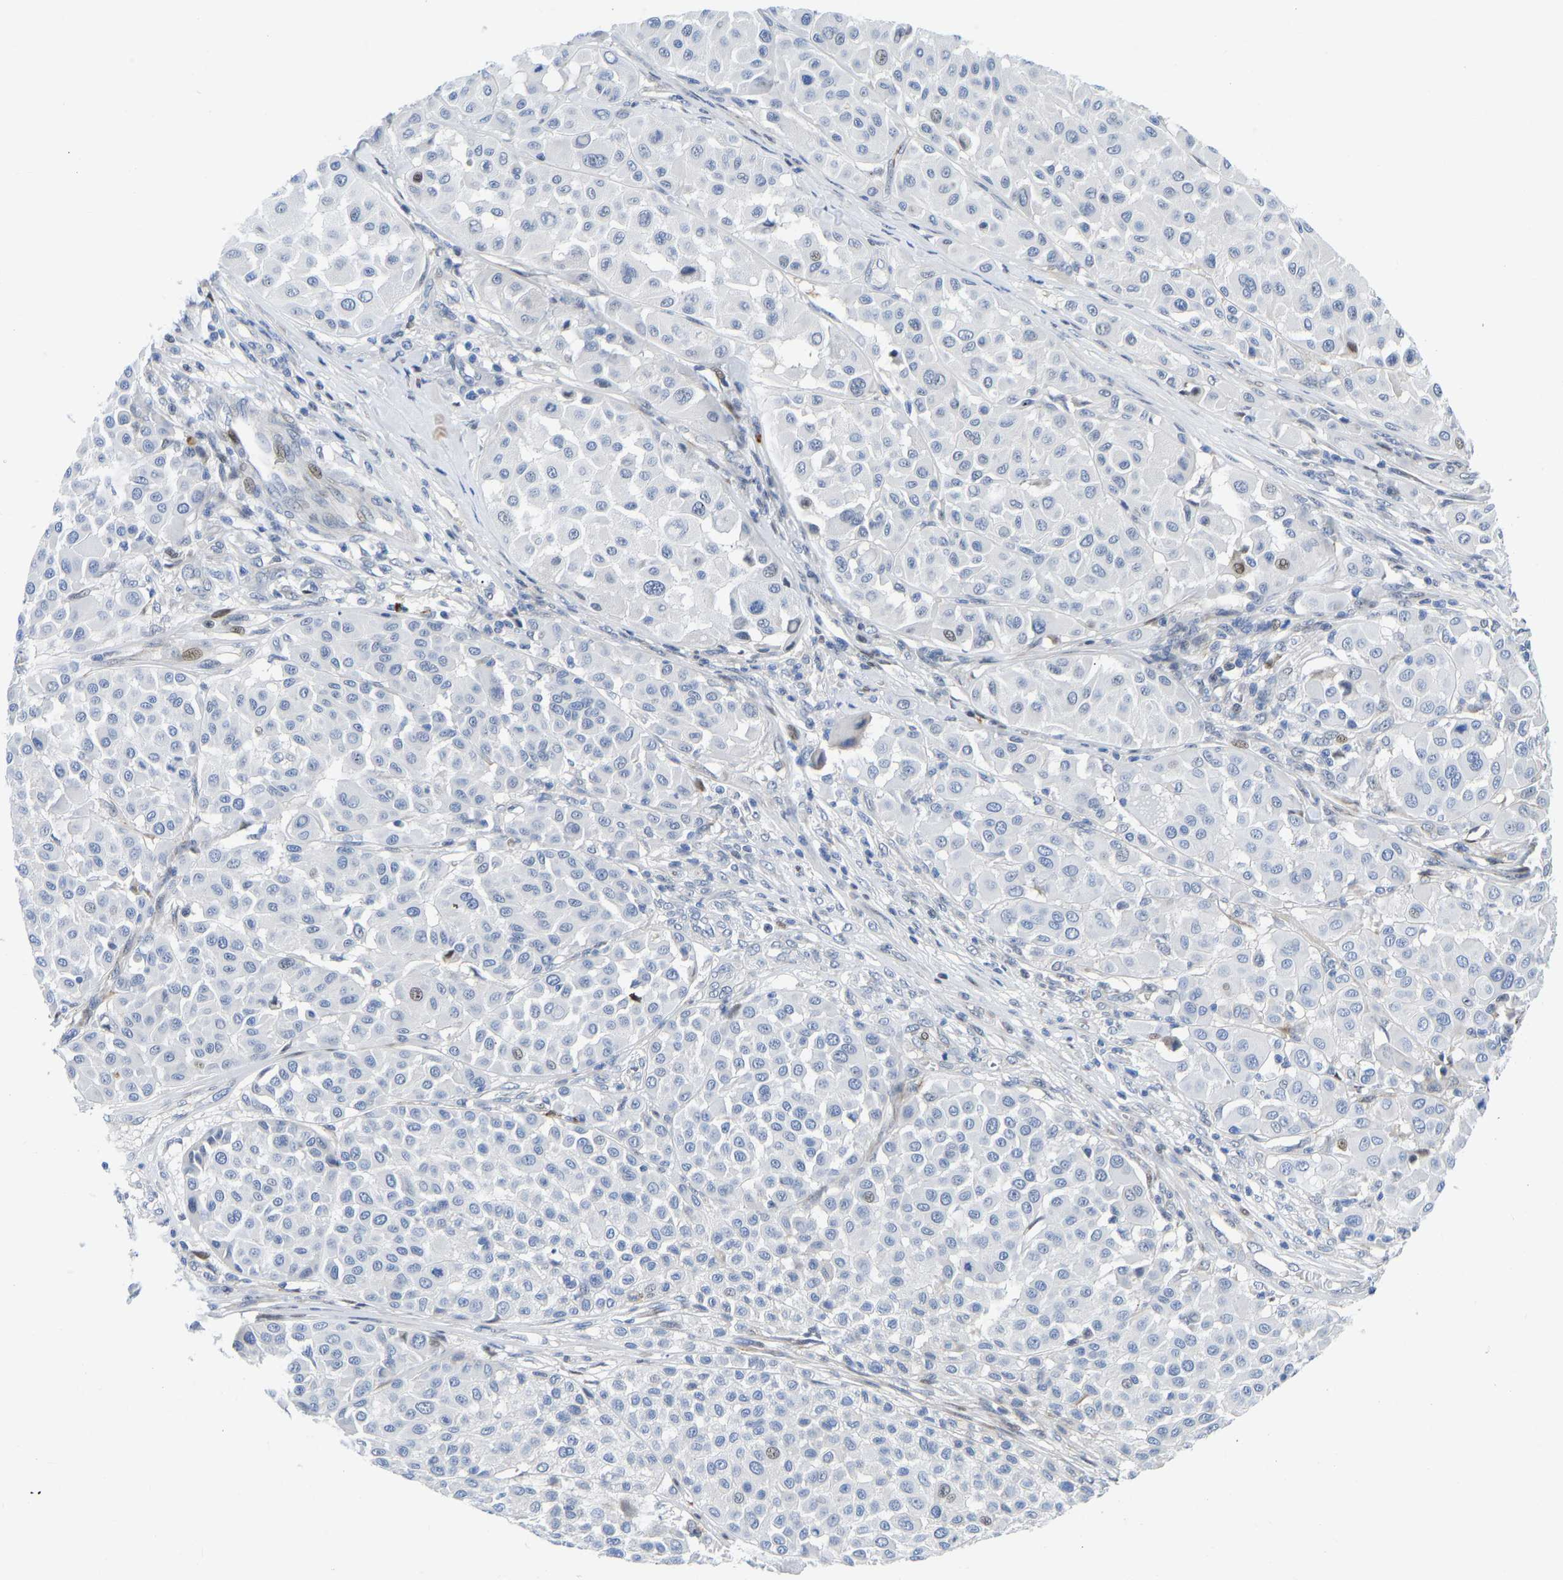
{"staining": {"intensity": "weak", "quantity": "<25%", "location": "nuclear"}, "tissue": "melanoma", "cell_type": "Tumor cells", "image_type": "cancer", "snomed": [{"axis": "morphology", "description": "Malignant melanoma, Metastatic site"}, {"axis": "topography", "description": "Soft tissue"}], "caption": "Immunohistochemical staining of human melanoma displays no significant positivity in tumor cells.", "gene": "HDAC5", "patient": {"sex": "male", "age": 41}}